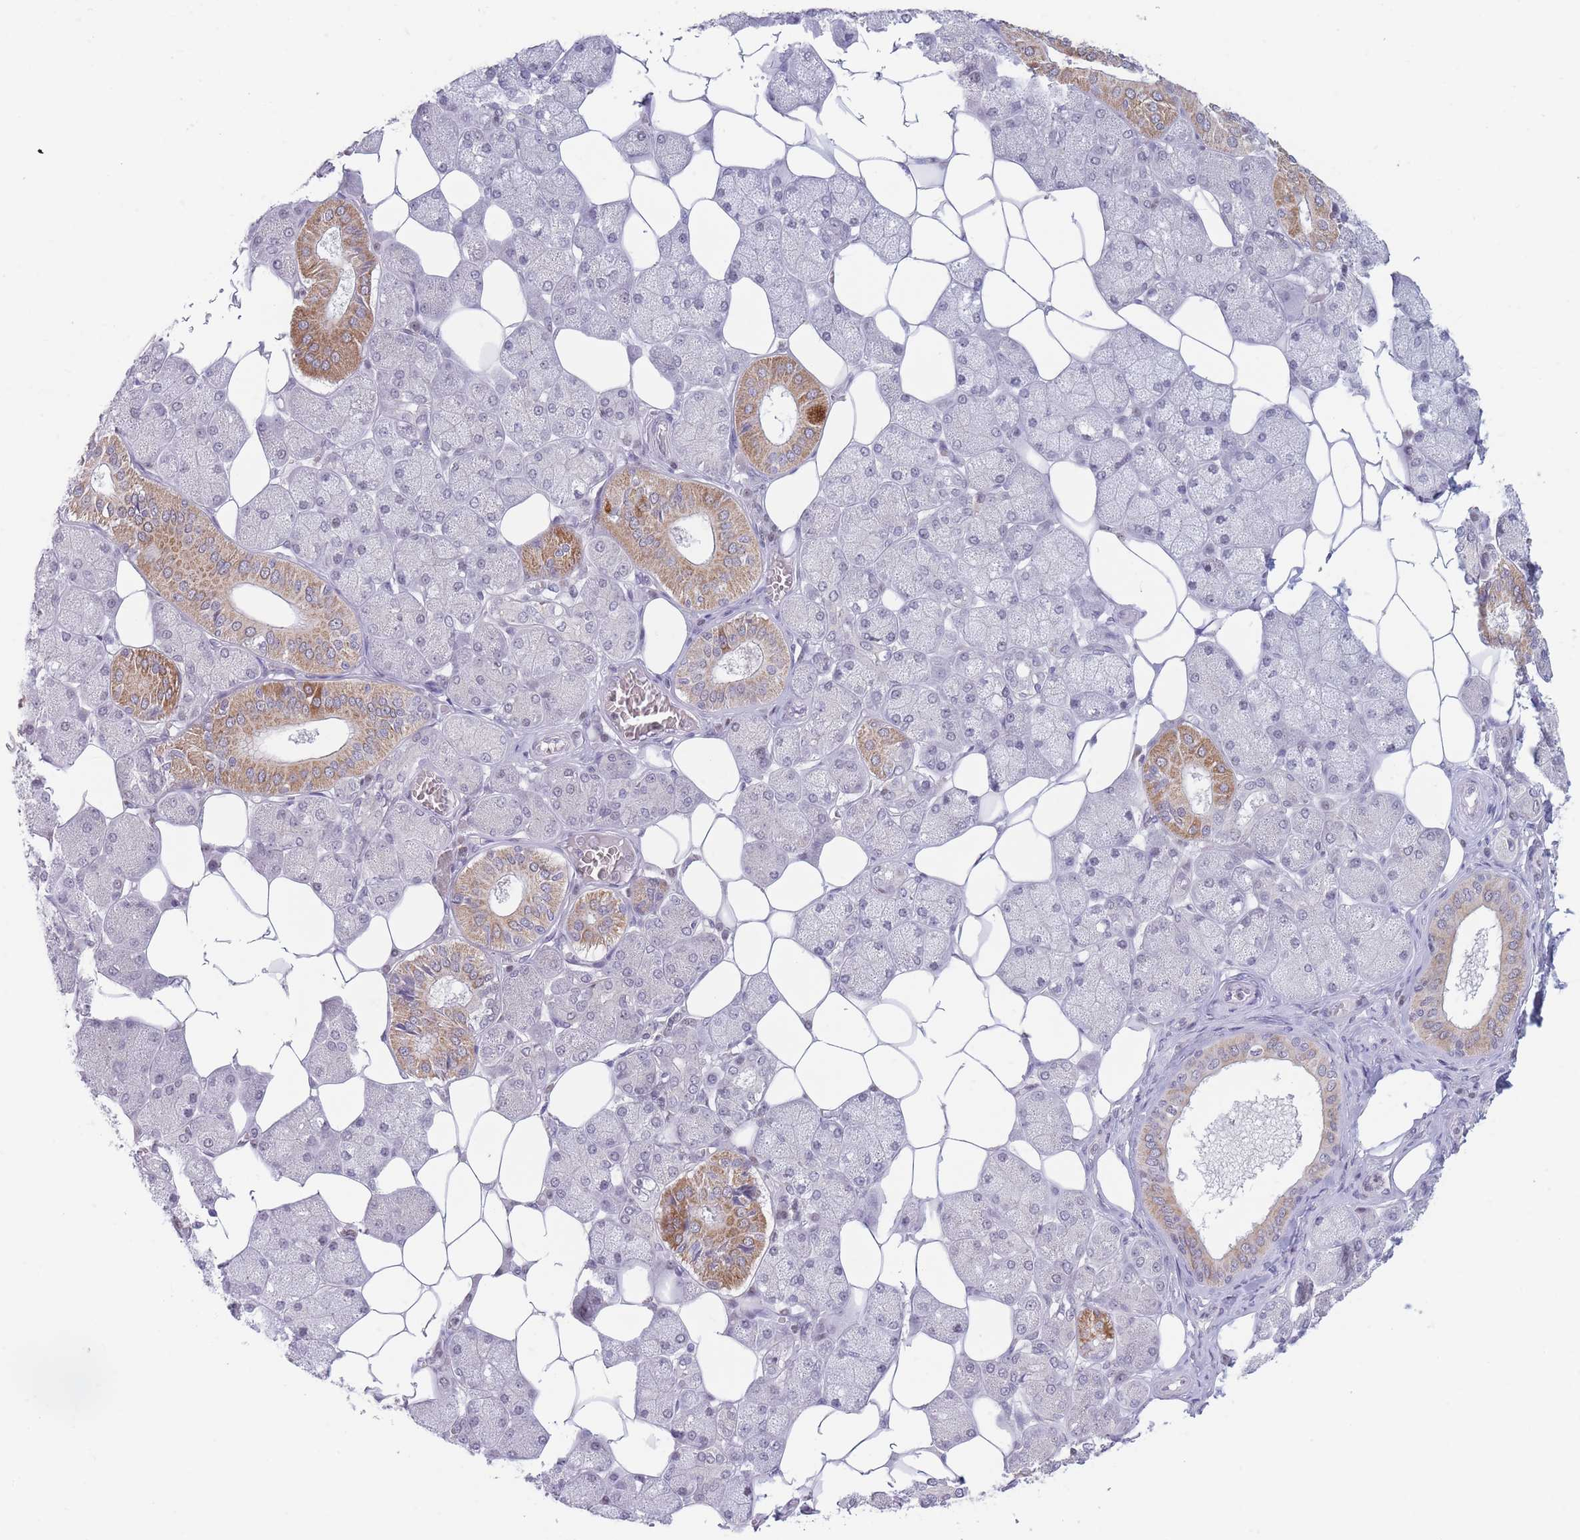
{"staining": {"intensity": "moderate", "quantity": "<25%", "location": "cytoplasmic/membranous,nuclear"}, "tissue": "salivary gland", "cell_type": "Glandular cells", "image_type": "normal", "snomed": [{"axis": "morphology", "description": "Squamous cell carcinoma, NOS"}, {"axis": "topography", "description": "Skin"}, {"axis": "topography", "description": "Head-Neck"}], "caption": "Immunohistochemical staining of unremarkable salivary gland exhibits moderate cytoplasmic/membranous,nuclear protein expression in about <25% of glandular cells. The staining was performed using DAB (3,3'-diaminobenzidine), with brown indicating positive protein expression. Nuclei are stained blue with hematoxylin.", "gene": "ARID3B", "patient": {"sex": "male", "age": 80}}